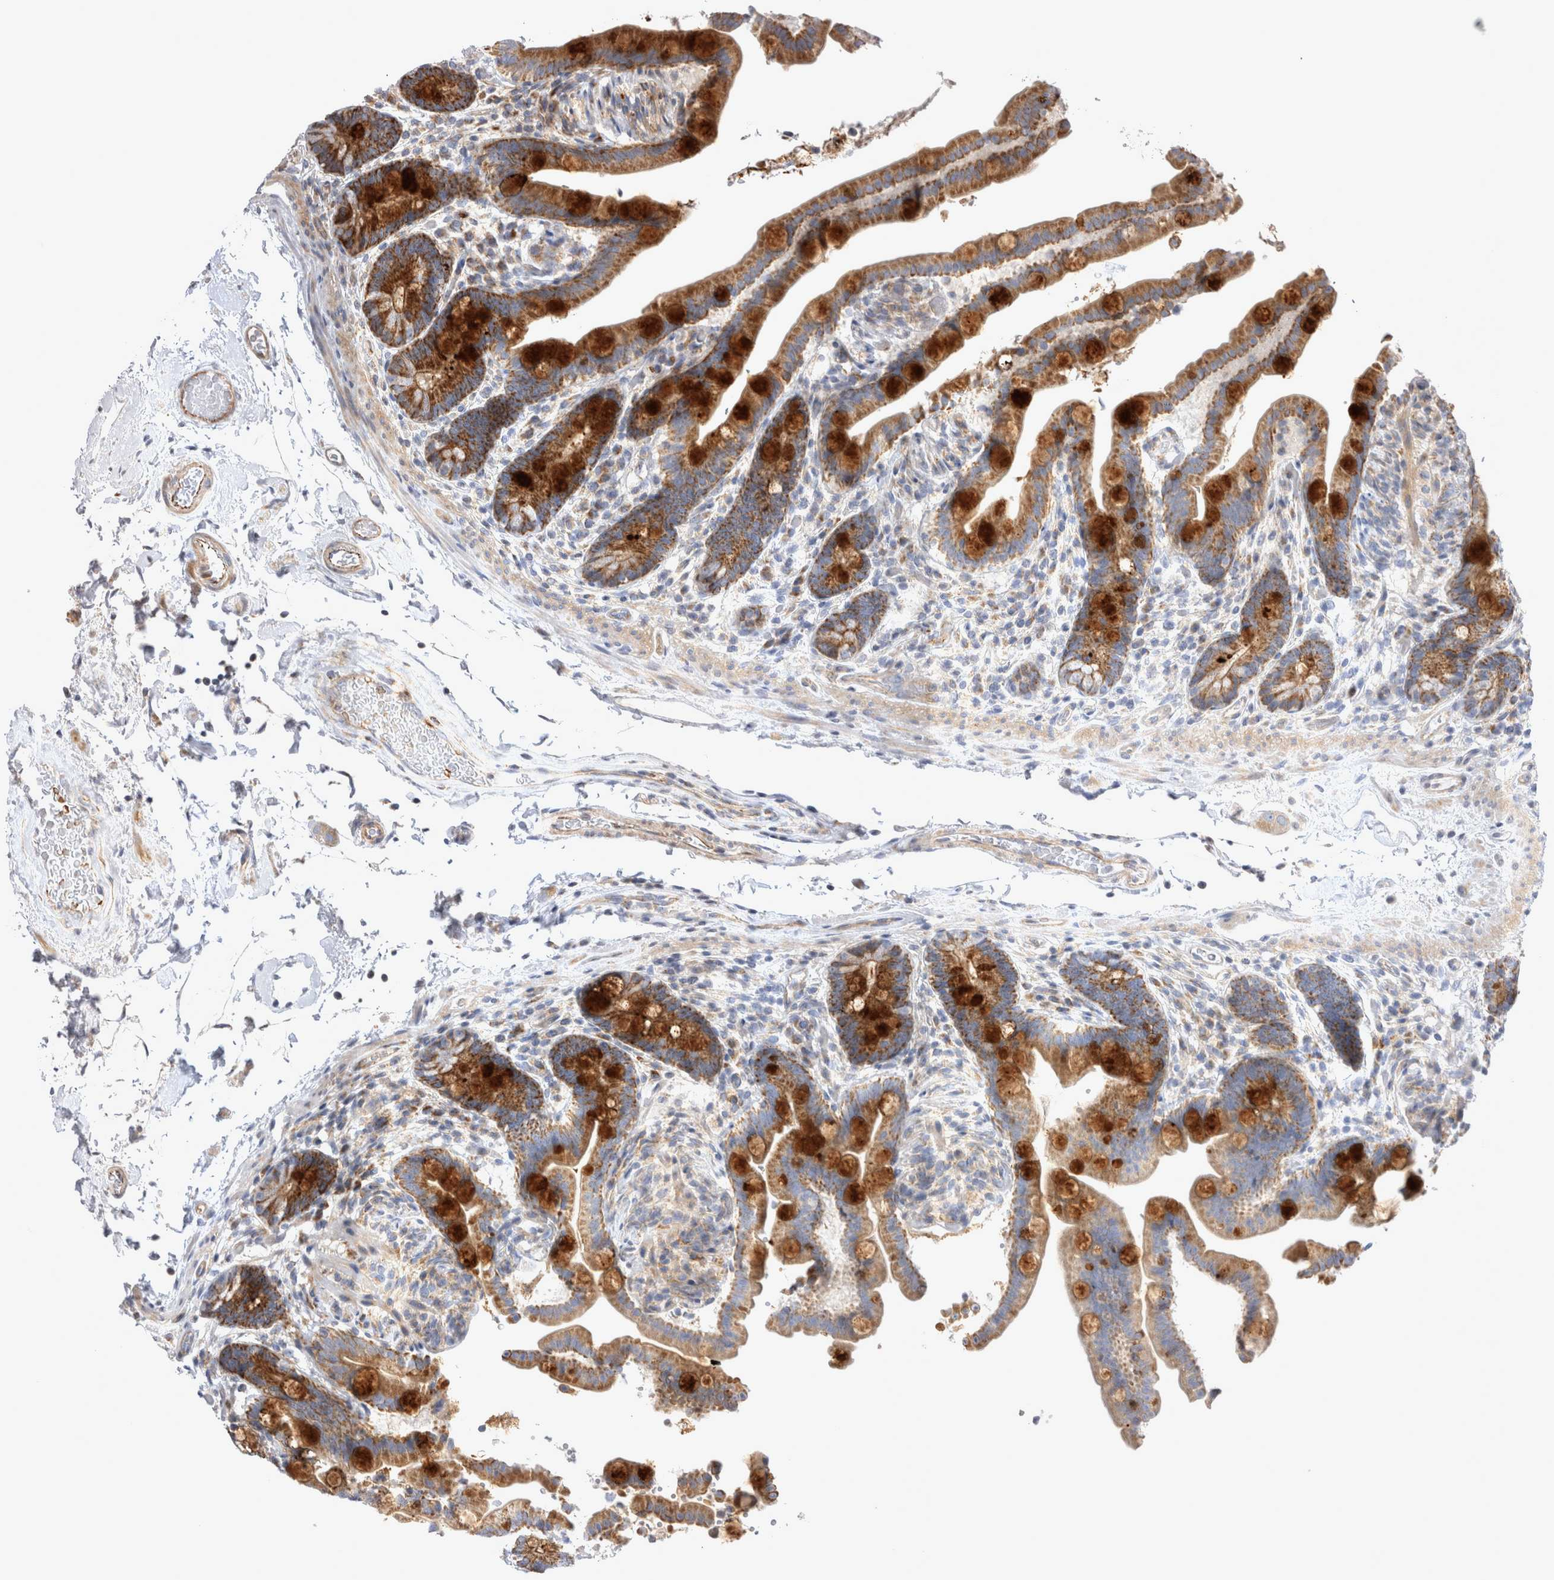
{"staining": {"intensity": "weak", "quantity": ">75%", "location": "cytoplasmic/membranous"}, "tissue": "colon", "cell_type": "Endothelial cells", "image_type": "normal", "snomed": [{"axis": "morphology", "description": "Normal tissue, NOS"}, {"axis": "topography", "description": "Smooth muscle"}, {"axis": "topography", "description": "Colon"}], "caption": "Unremarkable colon demonstrates weak cytoplasmic/membranous expression in approximately >75% of endothelial cells, visualized by immunohistochemistry.", "gene": "TSPOAP1", "patient": {"sex": "male", "age": 73}}